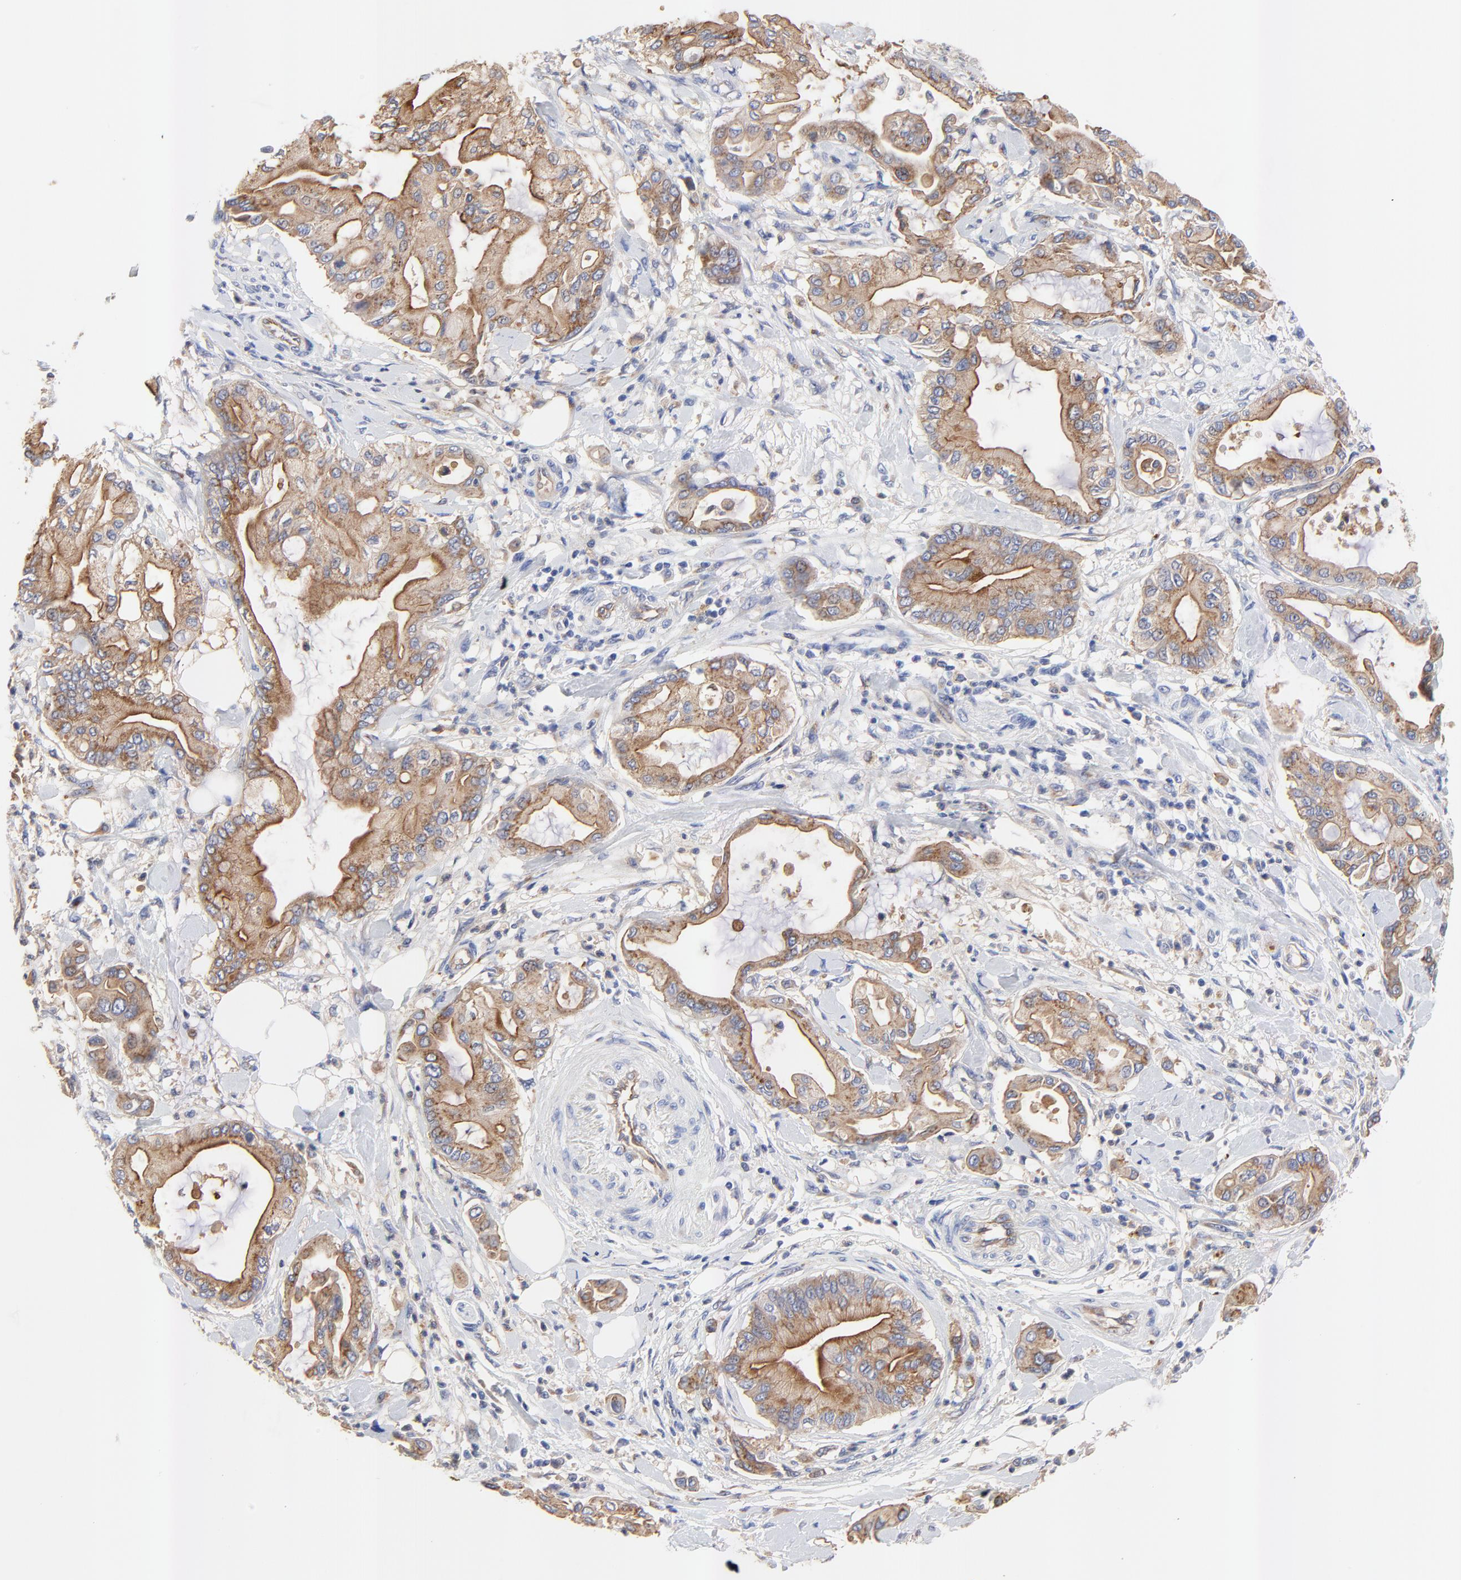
{"staining": {"intensity": "moderate", "quantity": ">75%", "location": "cytoplasmic/membranous"}, "tissue": "pancreatic cancer", "cell_type": "Tumor cells", "image_type": "cancer", "snomed": [{"axis": "morphology", "description": "Adenocarcinoma, NOS"}, {"axis": "morphology", "description": "Adenocarcinoma, metastatic, NOS"}, {"axis": "topography", "description": "Lymph node"}, {"axis": "topography", "description": "Pancreas"}, {"axis": "topography", "description": "Duodenum"}], "caption": "High-power microscopy captured an immunohistochemistry histopathology image of metastatic adenocarcinoma (pancreatic), revealing moderate cytoplasmic/membranous positivity in approximately >75% of tumor cells. (brown staining indicates protein expression, while blue staining denotes nuclei).", "gene": "FBXL2", "patient": {"sex": "female", "age": 64}}